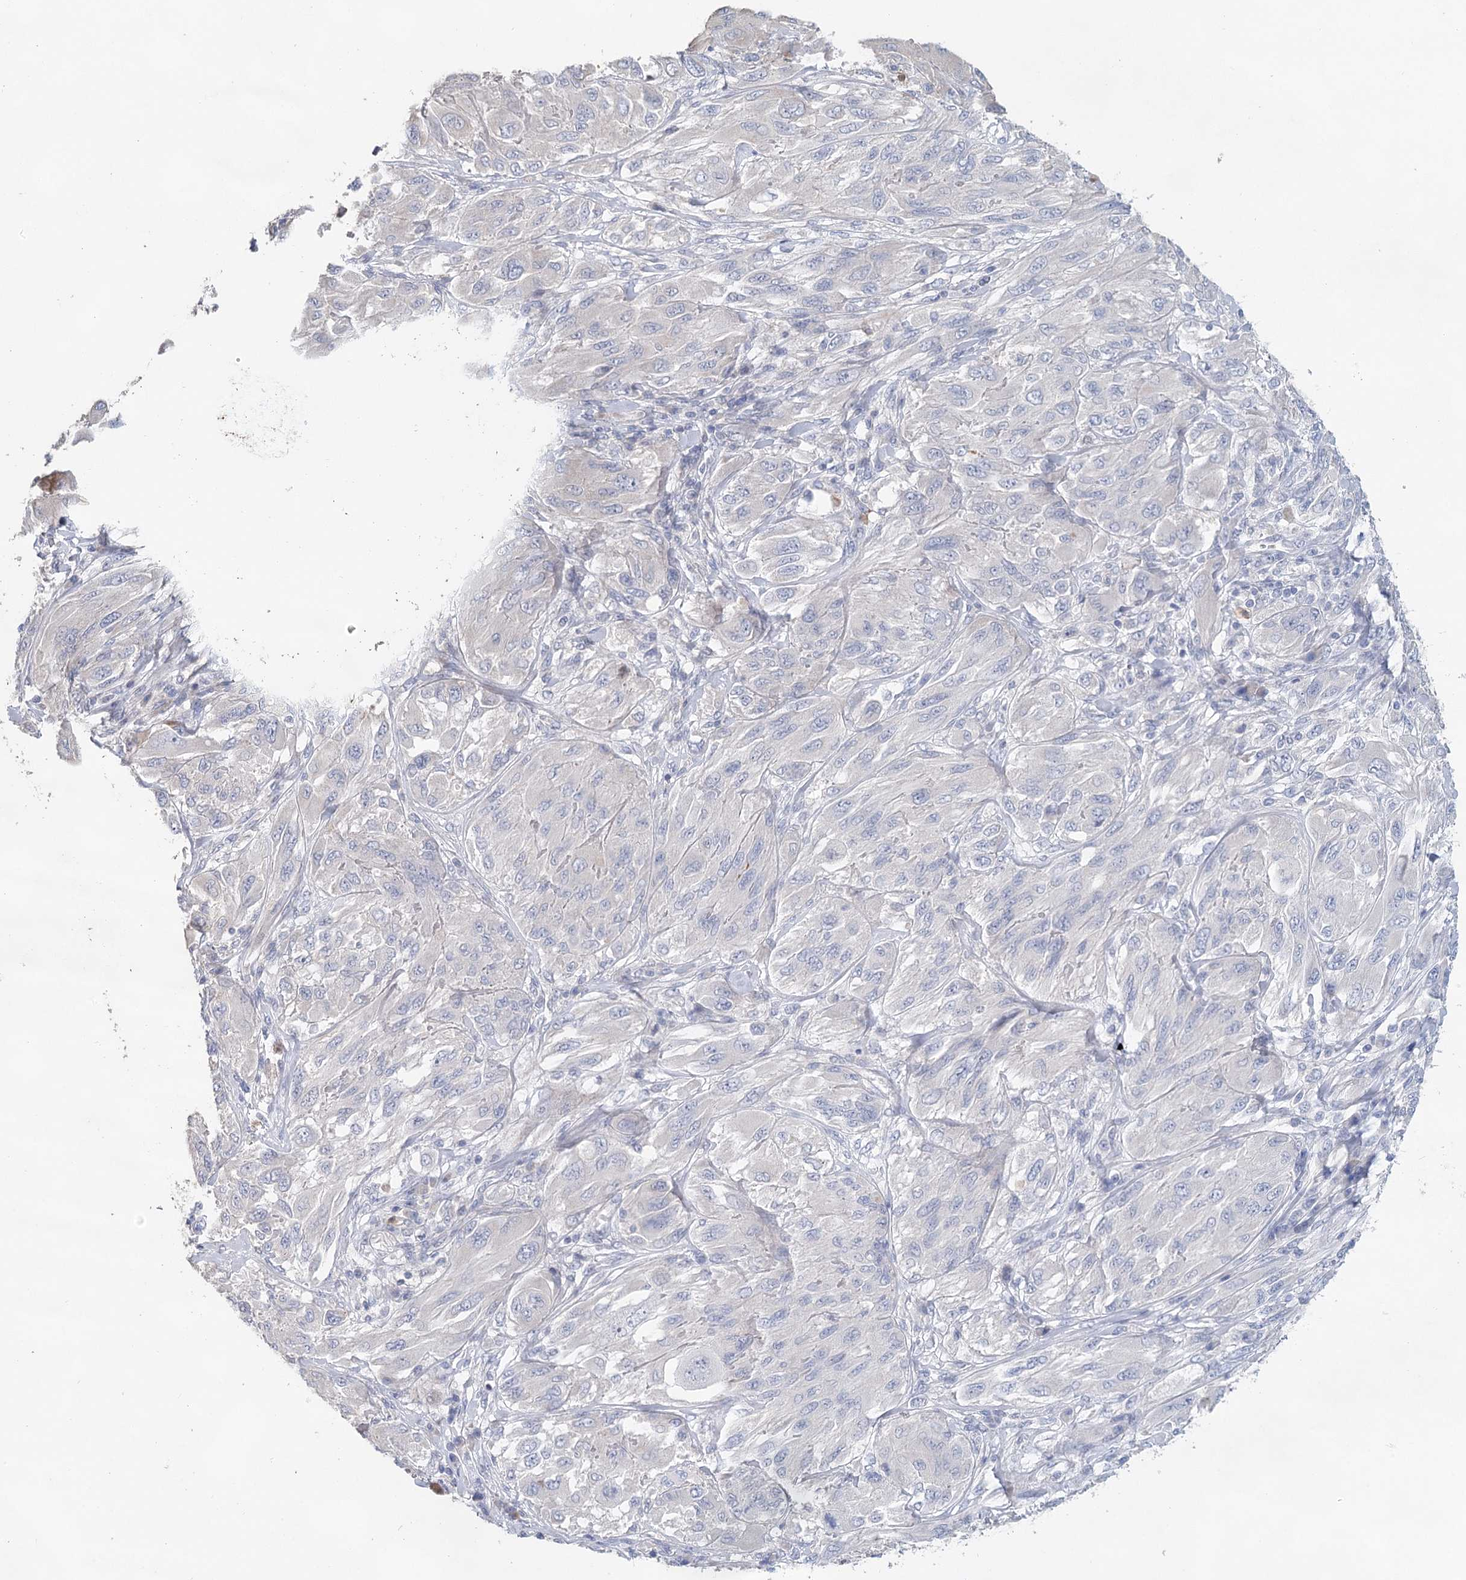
{"staining": {"intensity": "negative", "quantity": "none", "location": "none"}, "tissue": "melanoma", "cell_type": "Tumor cells", "image_type": "cancer", "snomed": [{"axis": "morphology", "description": "Malignant melanoma, NOS"}, {"axis": "topography", "description": "Skin"}], "caption": "Melanoma stained for a protein using immunohistochemistry exhibits no positivity tumor cells.", "gene": "MYL6B", "patient": {"sex": "female", "age": 91}}